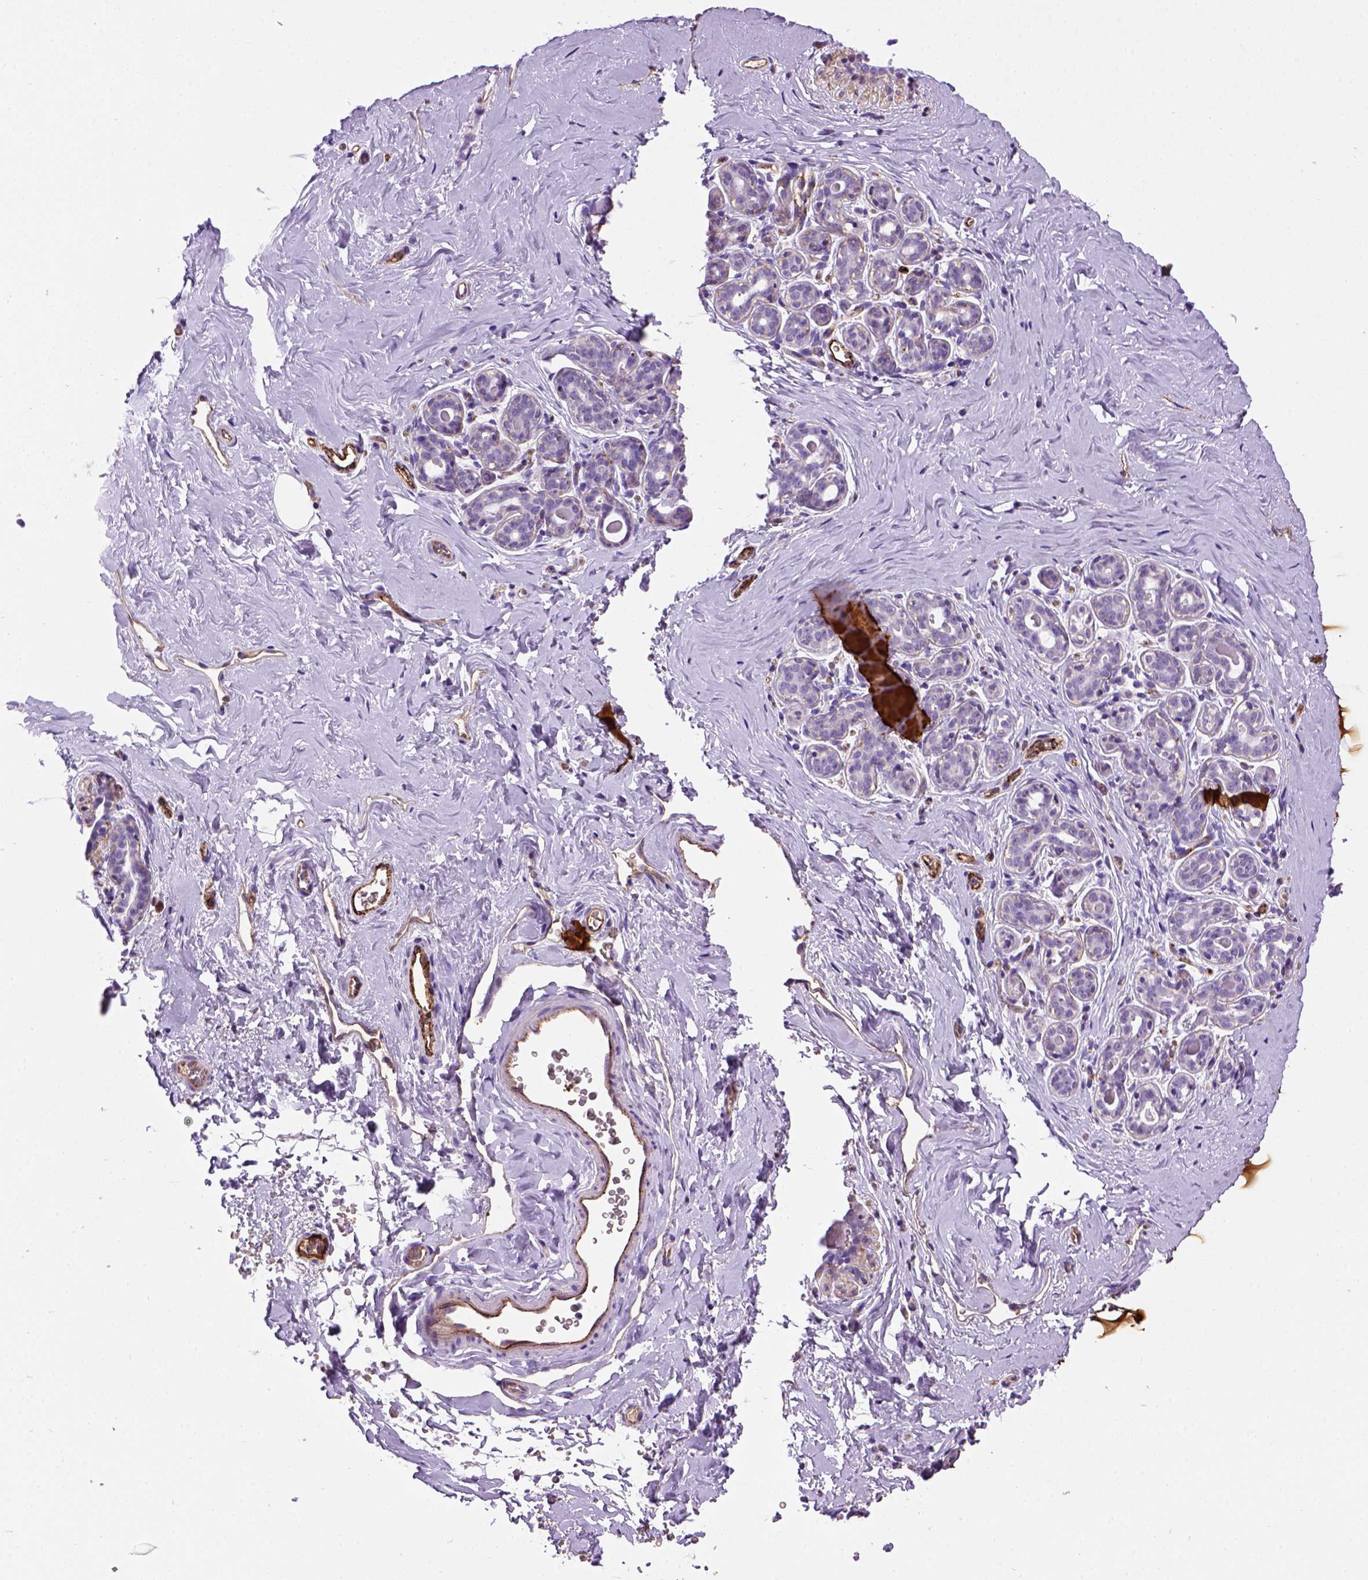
{"staining": {"intensity": "negative", "quantity": "none", "location": "none"}, "tissue": "breast", "cell_type": "Adipocytes", "image_type": "normal", "snomed": [{"axis": "morphology", "description": "Normal tissue, NOS"}, {"axis": "topography", "description": "Skin"}, {"axis": "topography", "description": "Breast"}], "caption": "Immunohistochemistry photomicrograph of benign breast stained for a protein (brown), which reveals no positivity in adipocytes.", "gene": "VWF", "patient": {"sex": "female", "age": 43}}